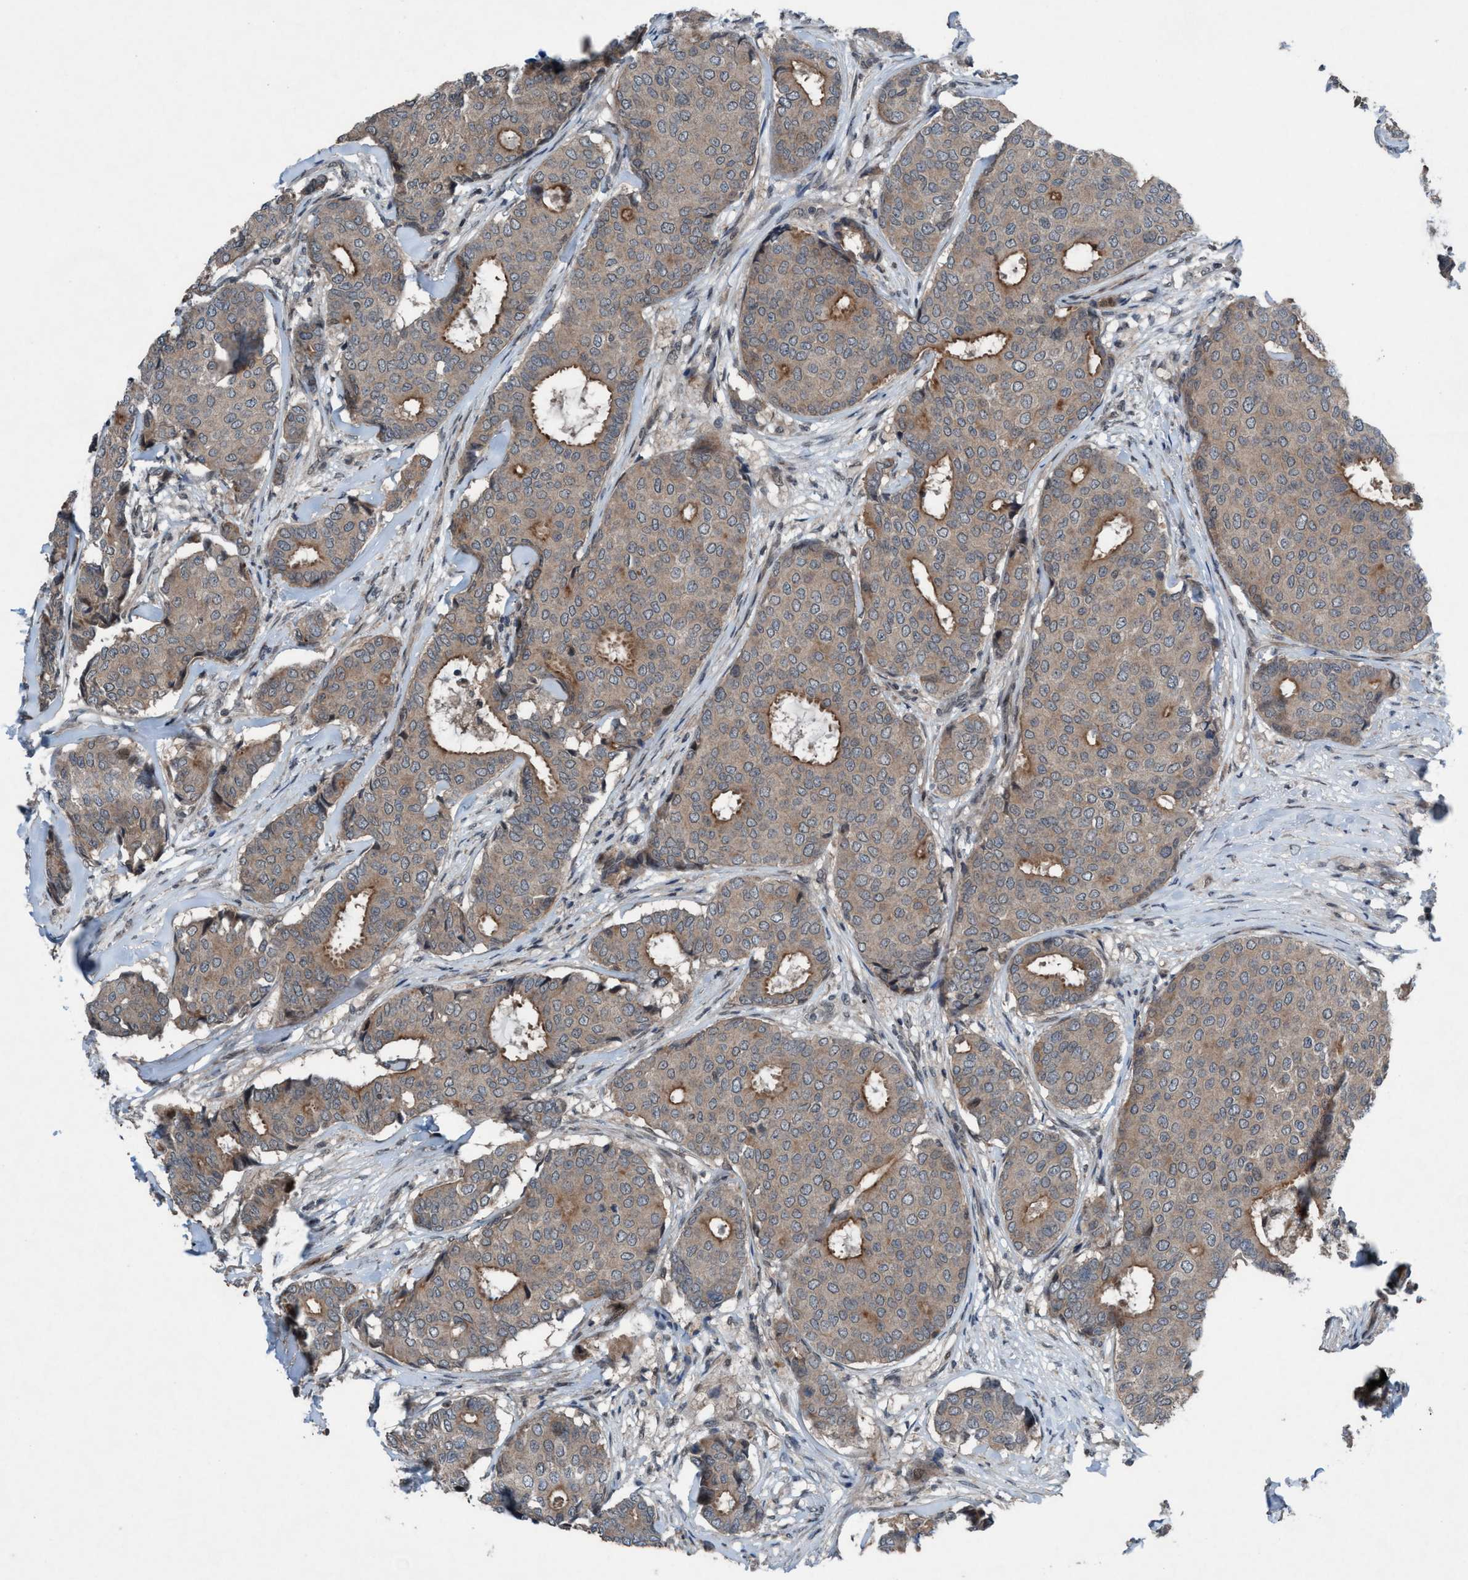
{"staining": {"intensity": "weak", "quantity": ">75%", "location": "cytoplasmic/membranous"}, "tissue": "breast cancer", "cell_type": "Tumor cells", "image_type": "cancer", "snomed": [{"axis": "morphology", "description": "Duct carcinoma"}, {"axis": "topography", "description": "Breast"}], "caption": "The image exhibits staining of invasive ductal carcinoma (breast), revealing weak cytoplasmic/membranous protein expression (brown color) within tumor cells. (Stains: DAB (3,3'-diaminobenzidine) in brown, nuclei in blue, Microscopy: brightfield microscopy at high magnification).", "gene": "NISCH", "patient": {"sex": "female", "age": 75}}